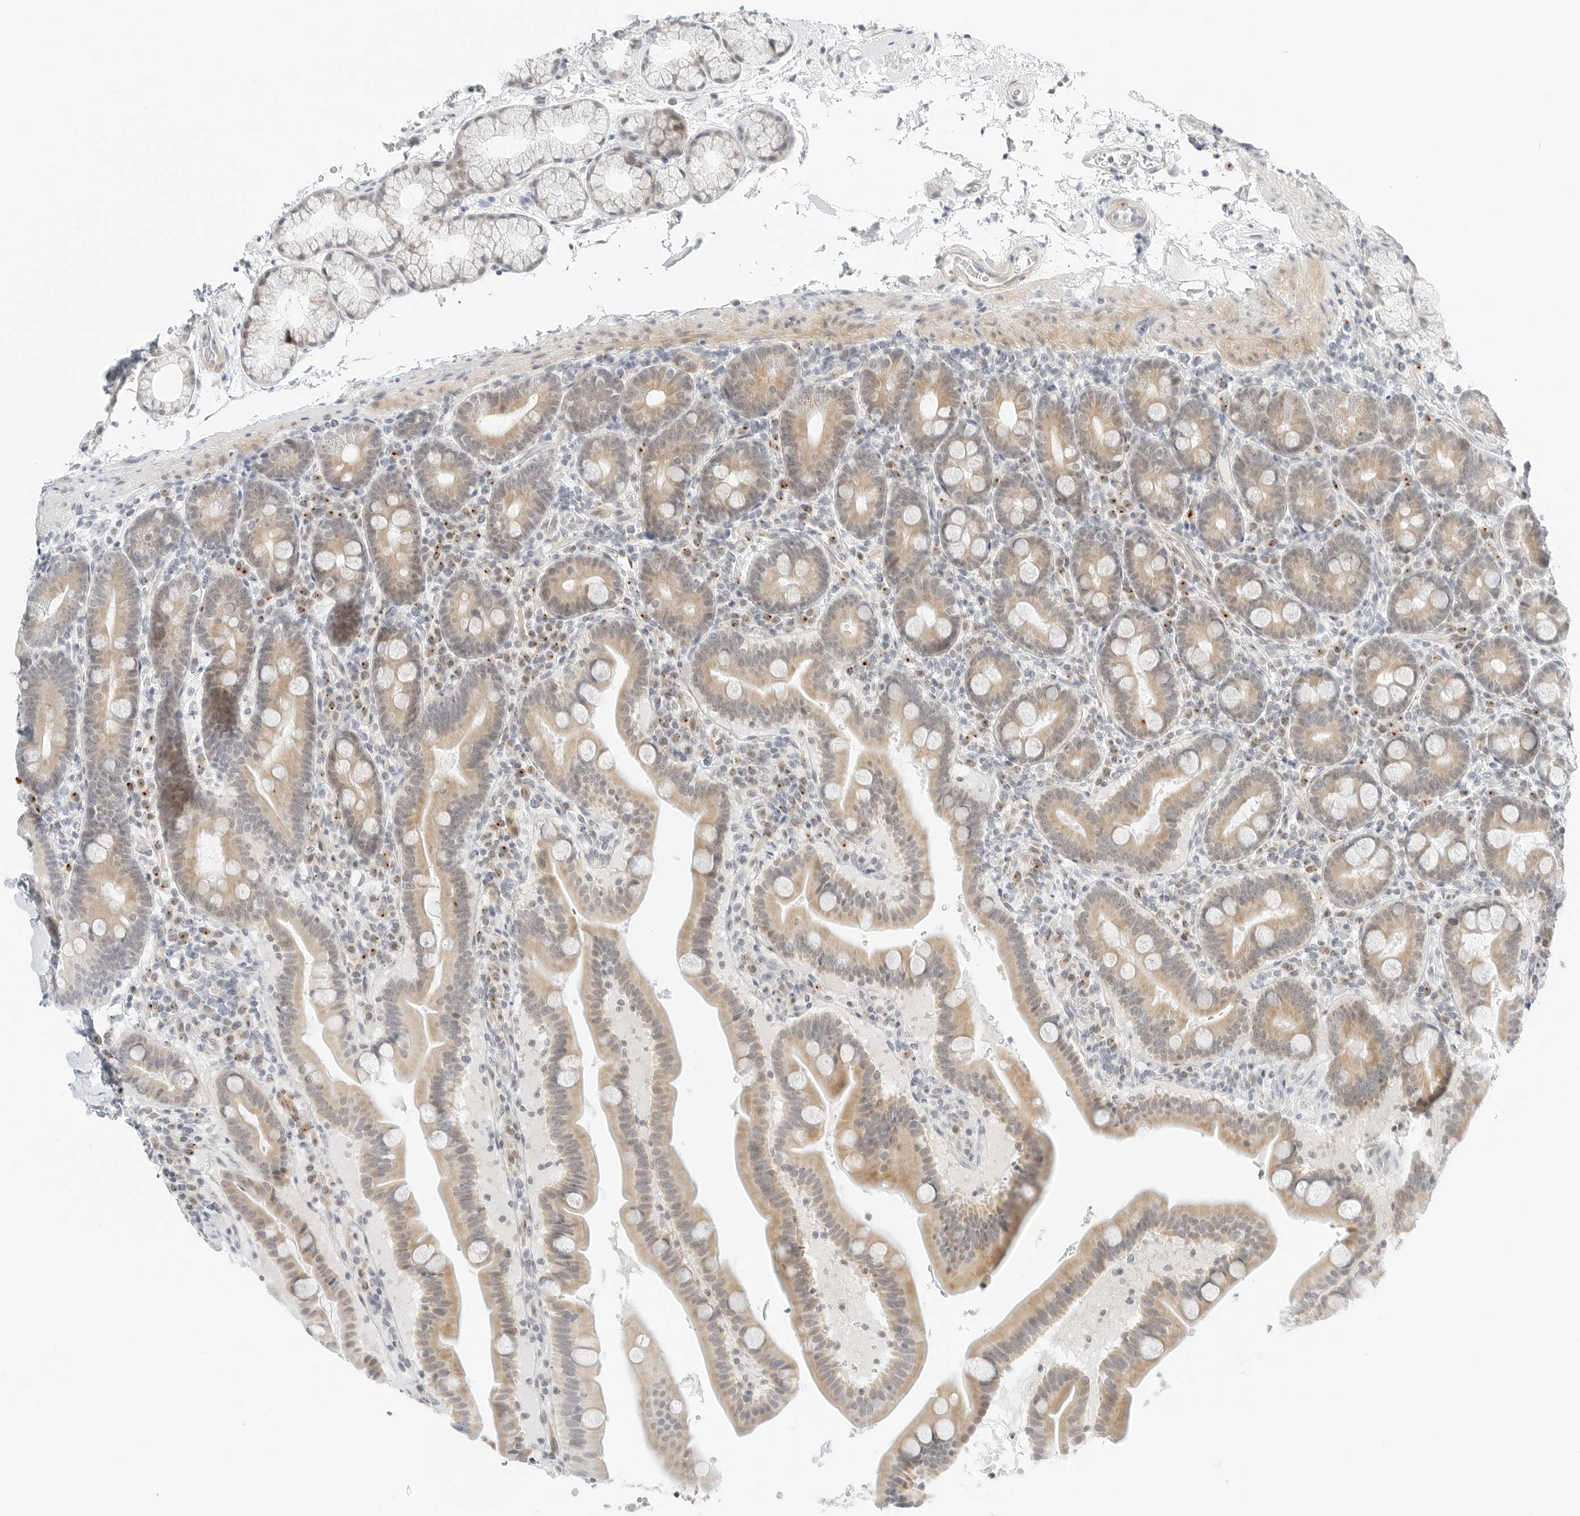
{"staining": {"intensity": "weak", "quantity": "25%-75%", "location": "cytoplasmic/membranous"}, "tissue": "duodenum", "cell_type": "Glandular cells", "image_type": "normal", "snomed": [{"axis": "morphology", "description": "Normal tissue, NOS"}, {"axis": "topography", "description": "Duodenum"}], "caption": "An image of duodenum stained for a protein demonstrates weak cytoplasmic/membranous brown staining in glandular cells. The staining was performed using DAB, with brown indicating positive protein expression. Nuclei are stained blue with hematoxylin.", "gene": "CCSAP", "patient": {"sex": "male", "age": 54}}